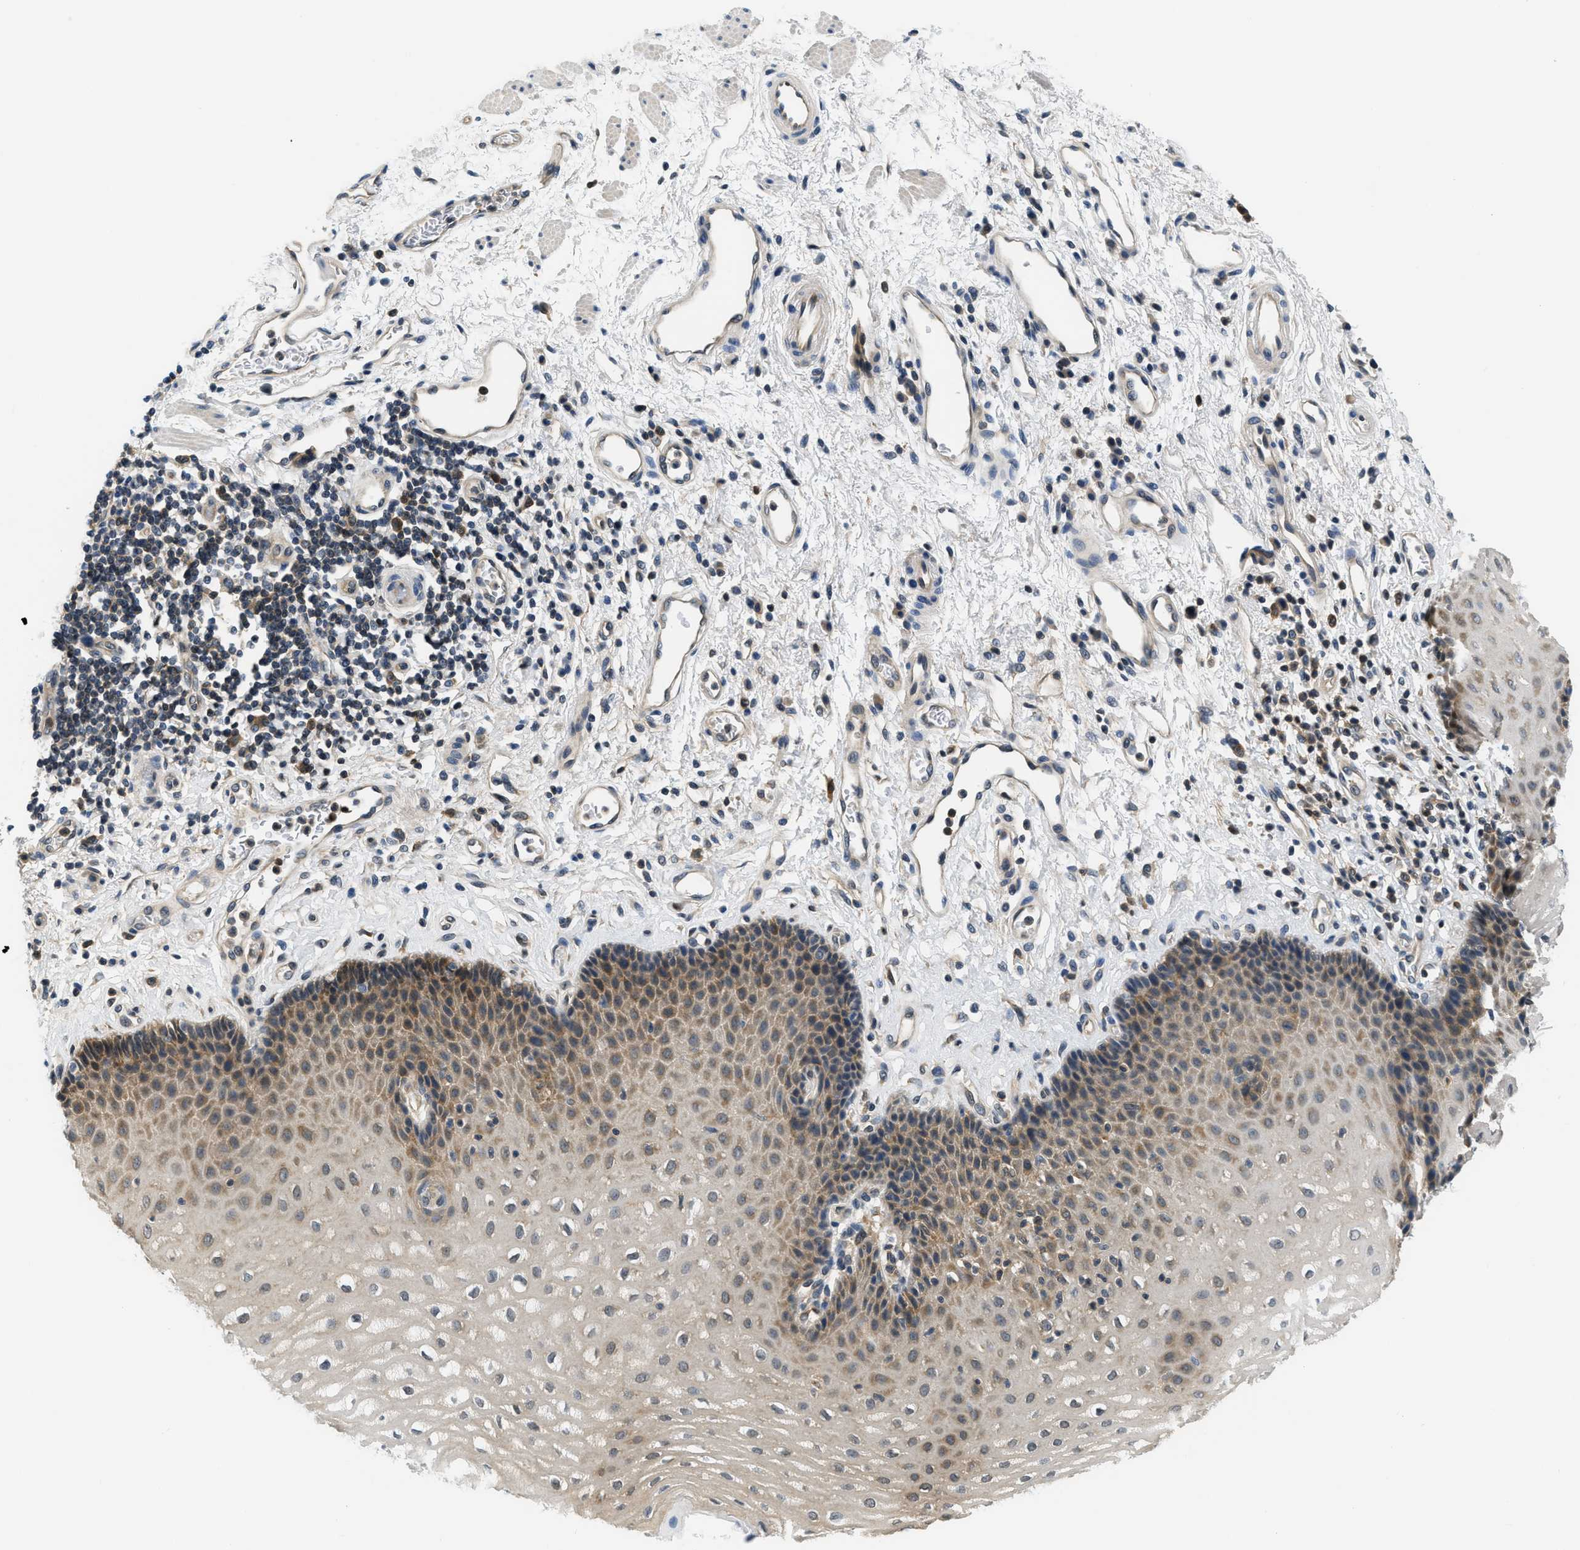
{"staining": {"intensity": "moderate", "quantity": ">75%", "location": "cytoplasmic/membranous"}, "tissue": "esophagus", "cell_type": "Squamous epithelial cells", "image_type": "normal", "snomed": [{"axis": "morphology", "description": "Normal tissue, NOS"}, {"axis": "topography", "description": "Esophagus"}], "caption": "Immunohistochemical staining of normal esophagus displays >75% levels of moderate cytoplasmic/membranous protein staining in approximately >75% of squamous epithelial cells.", "gene": "EIF4EBP2", "patient": {"sex": "male", "age": 54}}